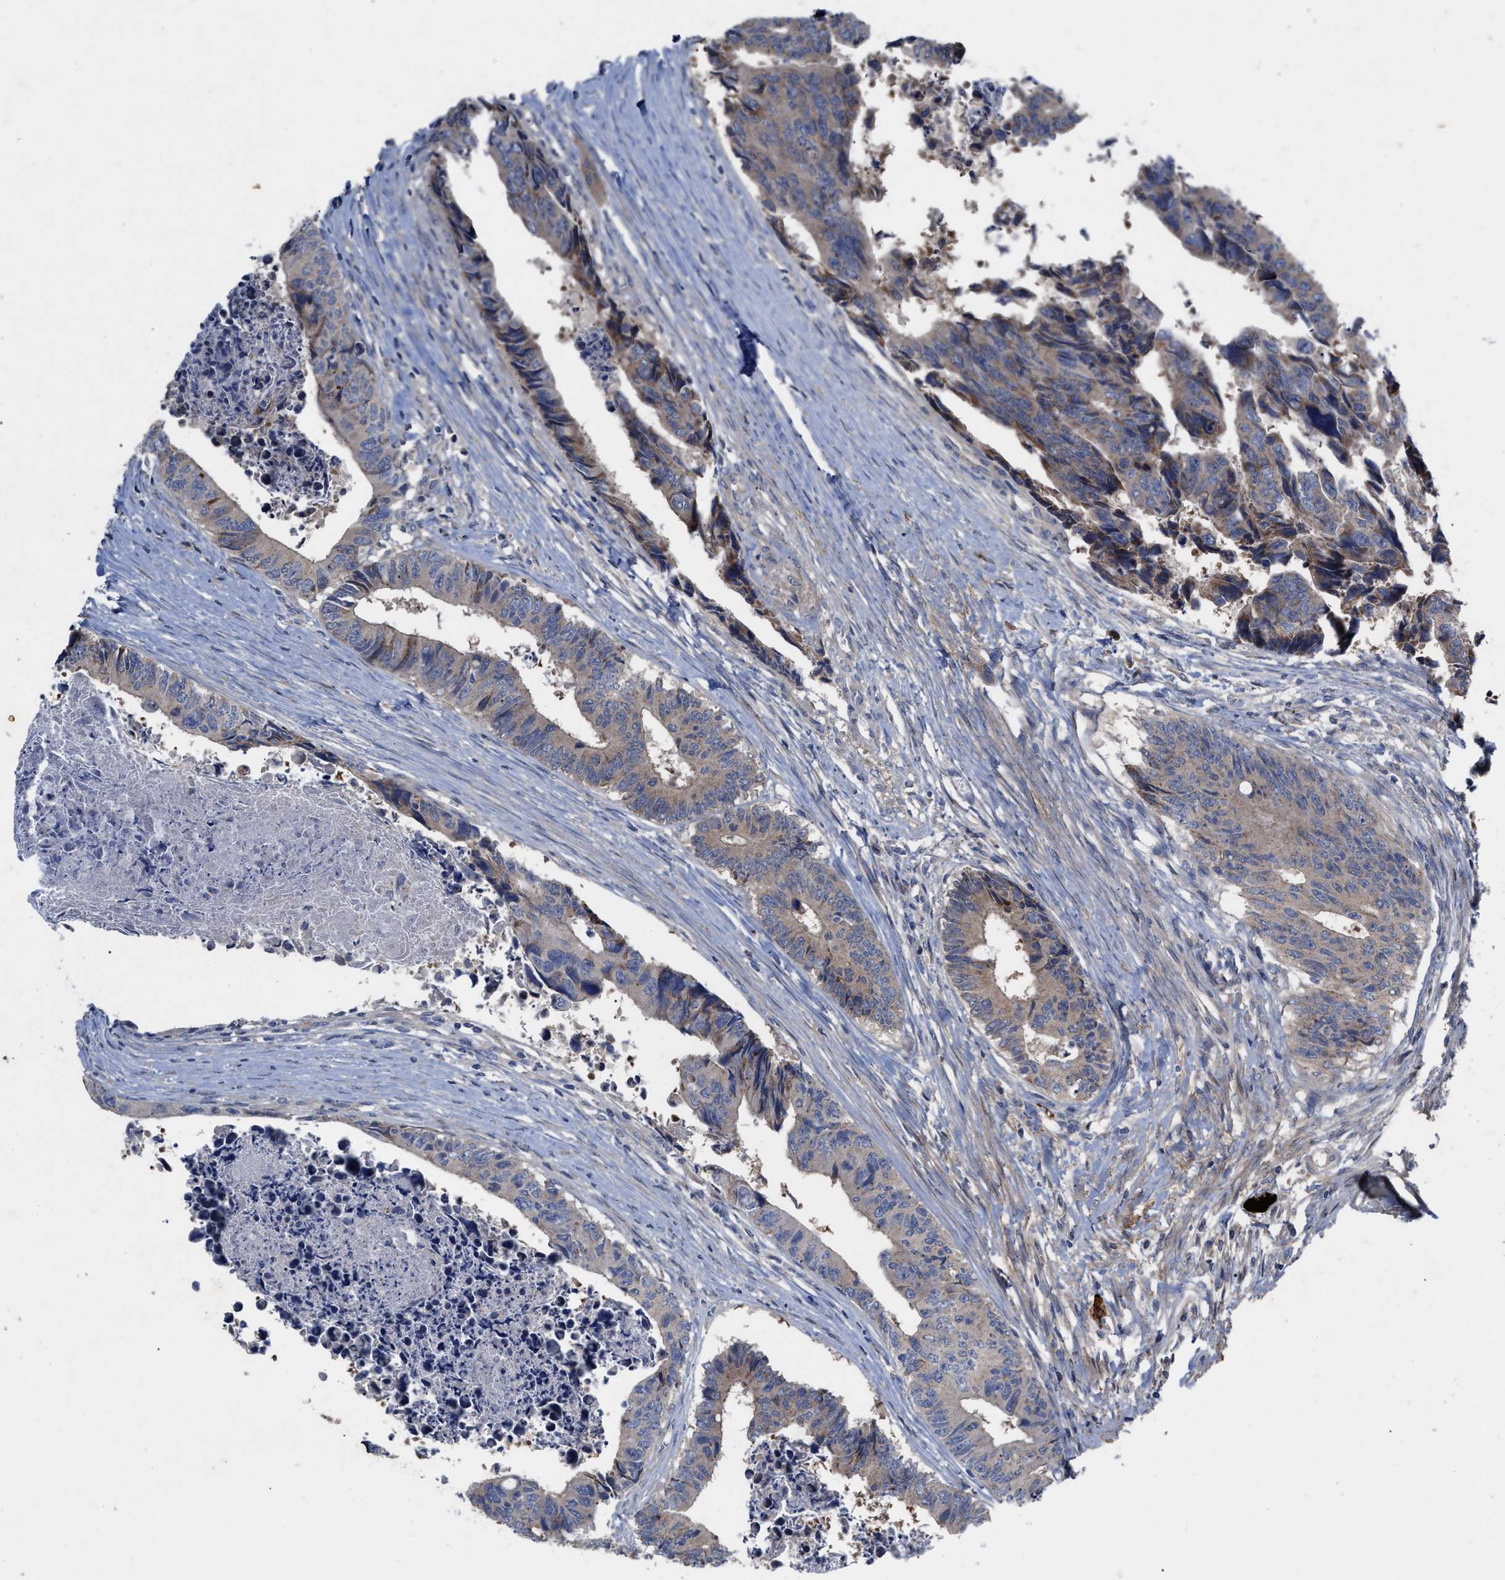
{"staining": {"intensity": "moderate", "quantity": ">75%", "location": "cytoplasmic/membranous"}, "tissue": "colorectal cancer", "cell_type": "Tumor cells", "image_type": "cancer", "snomed": [{"axis": "morphology", "description": "Adenocarcinoma, NOS"}, {"axis": "topography", "description": "Rectum"}], "caption": "Colorectal cancer (adenocarcinoma) stained for a protein (brown) displays moderate cytoplasmic/membranous positive expression in about >75% of tumor cells.", "gene": "VIP", "patient": {"sex": "male", "age": 84}}